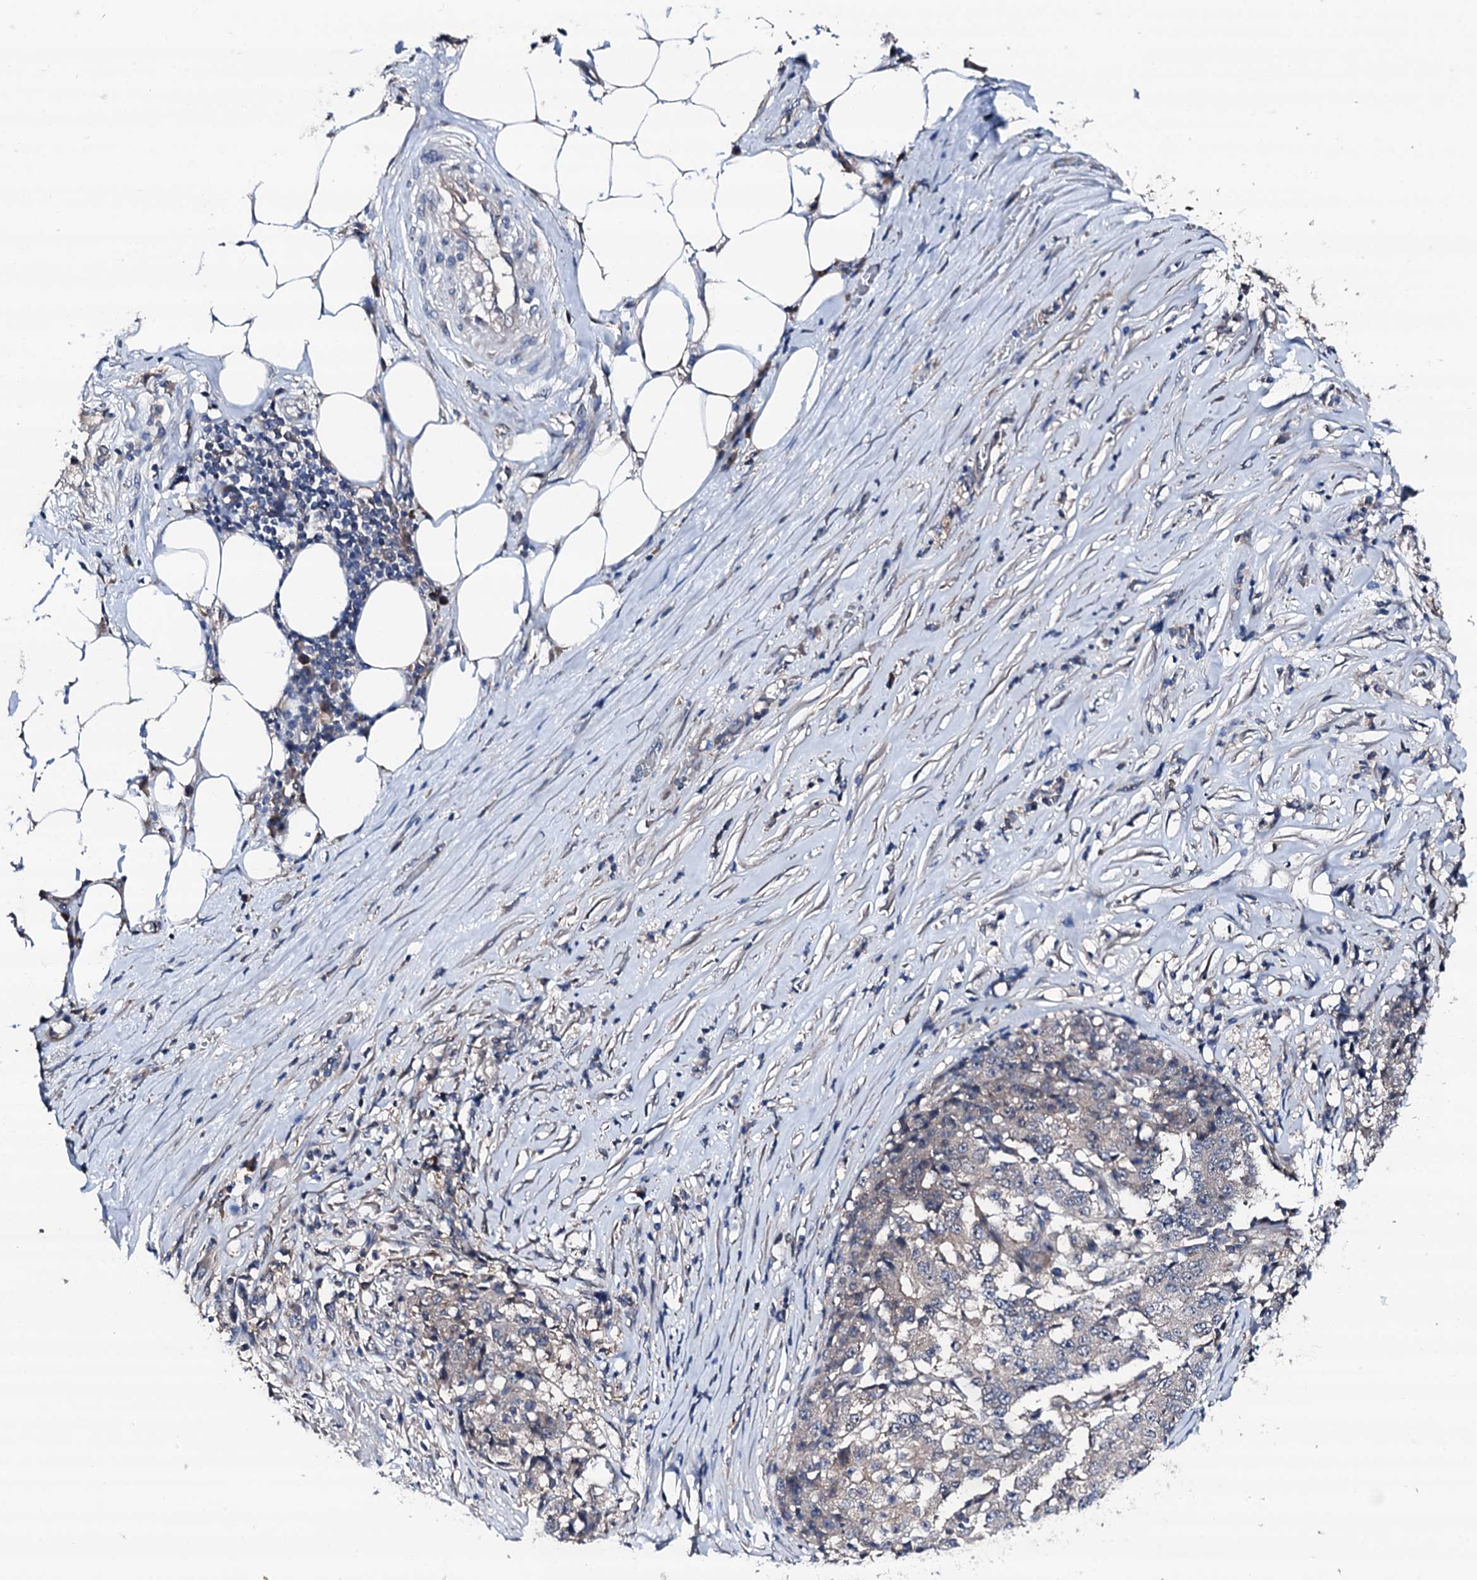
{"staining": {"intensity": "negative", "quantity": "none", "location": "none"}, "tissue": "stomach cancer", "cell_type": "Tumor cells", "image_type": "cancer", "snomed": [{"axis": "morphology", "description": "Adenocarcinoma, NOS"}, {"axis": "topography", "description": "Stomach"}], "caption": "Tumor cells show no significant expression in adenocarcinoma (stomach).", "gene": "TRAFD1", "patient": {"sex": "male", "age": 59}}